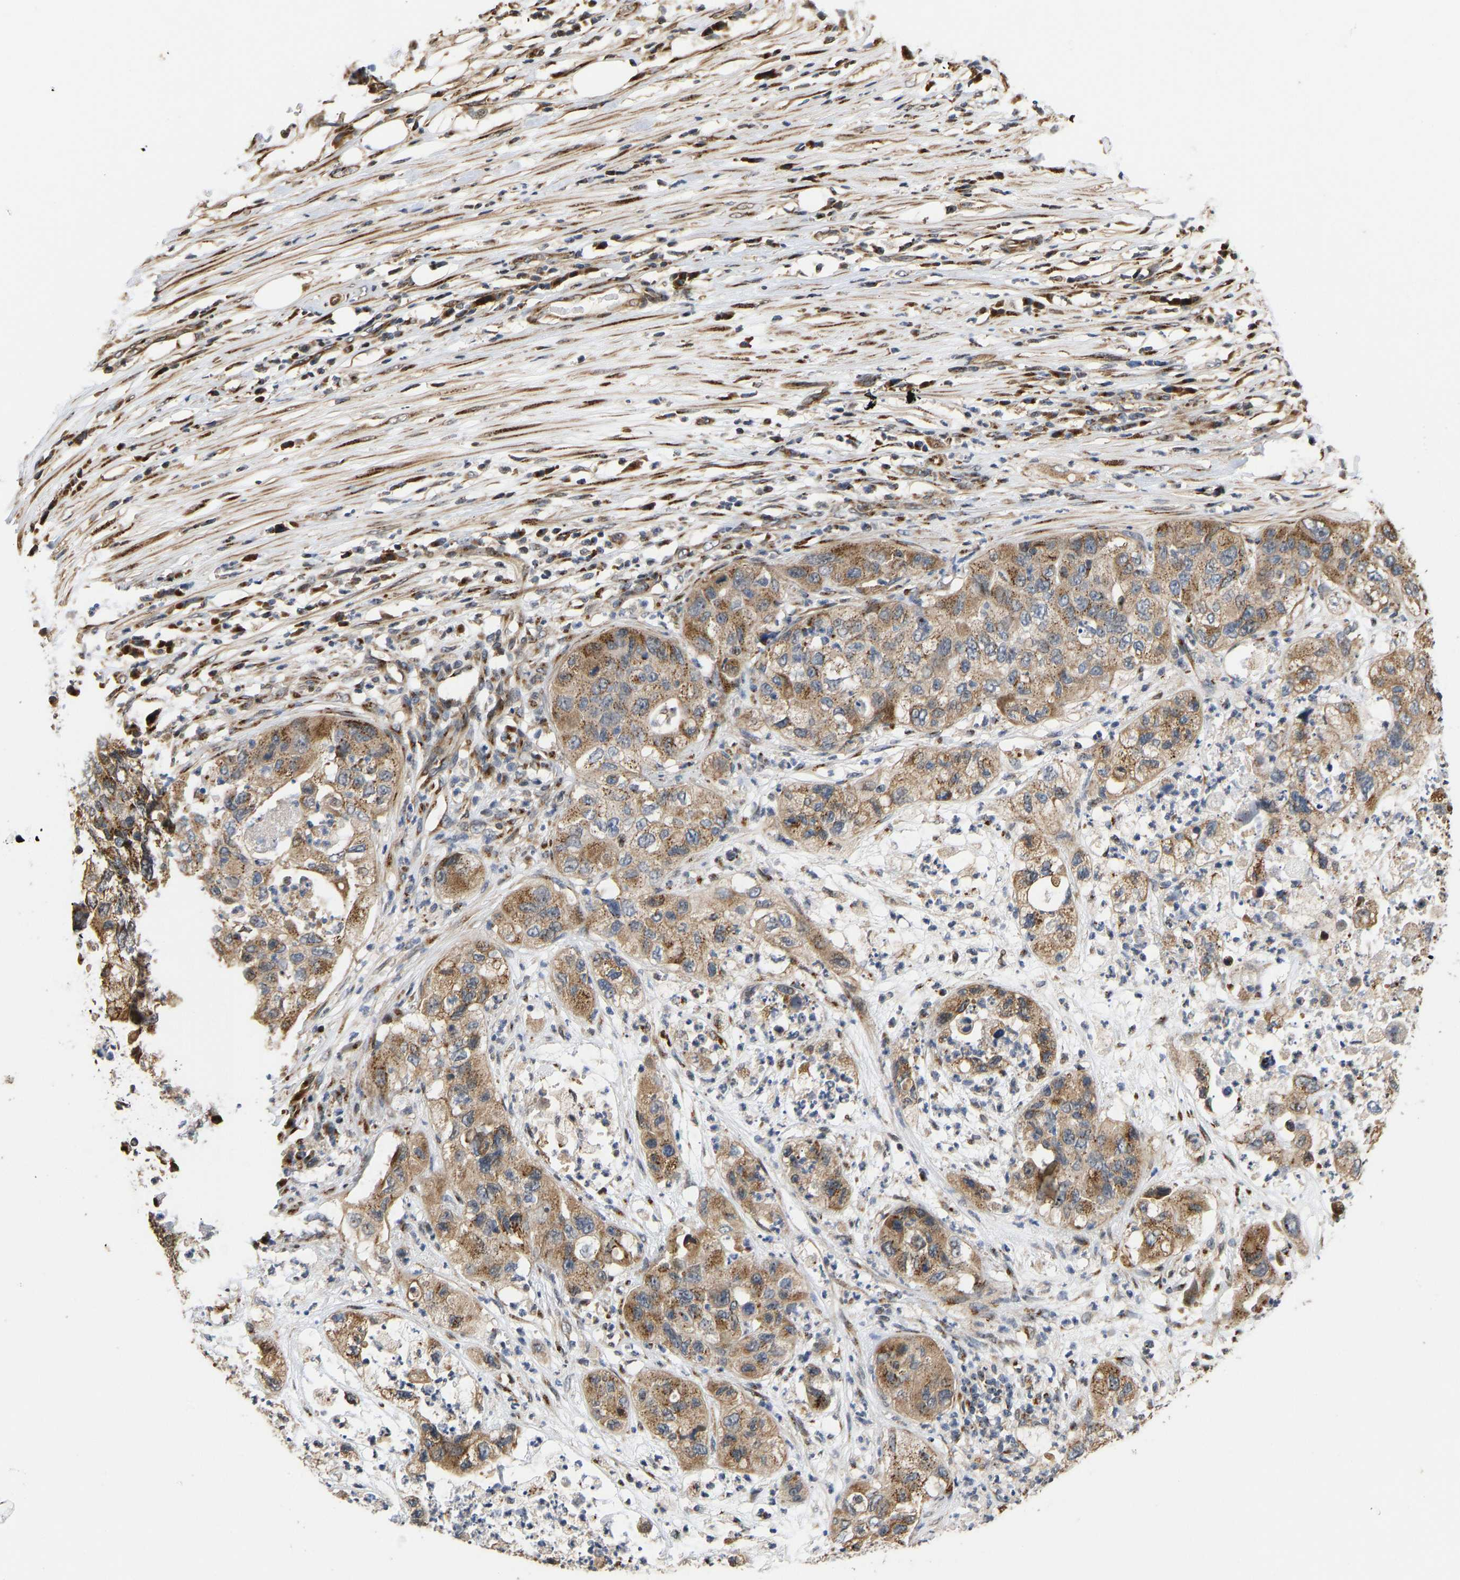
{"staining": {"intensity": "moderate", "quantity": ">75%", "location": "cytoplasmic/membranous"}, "tissue": "pancreatic cancer", "cell_type": "Tumor cells", "image_type": "cancer", "snomed": [{"axis": "morphology", "description": "Adenocarcinoma, NOS"}, {"axis": "topography", "description": "Pancreas"}], "caption": "Protein analysis of pancreatic cancer tissue displays moderate cytoplasmic/membranous staining in approximately >75% of tumor cells.", "gene": "YIPF4", "patient": {"sex": "female", "age": 78}}